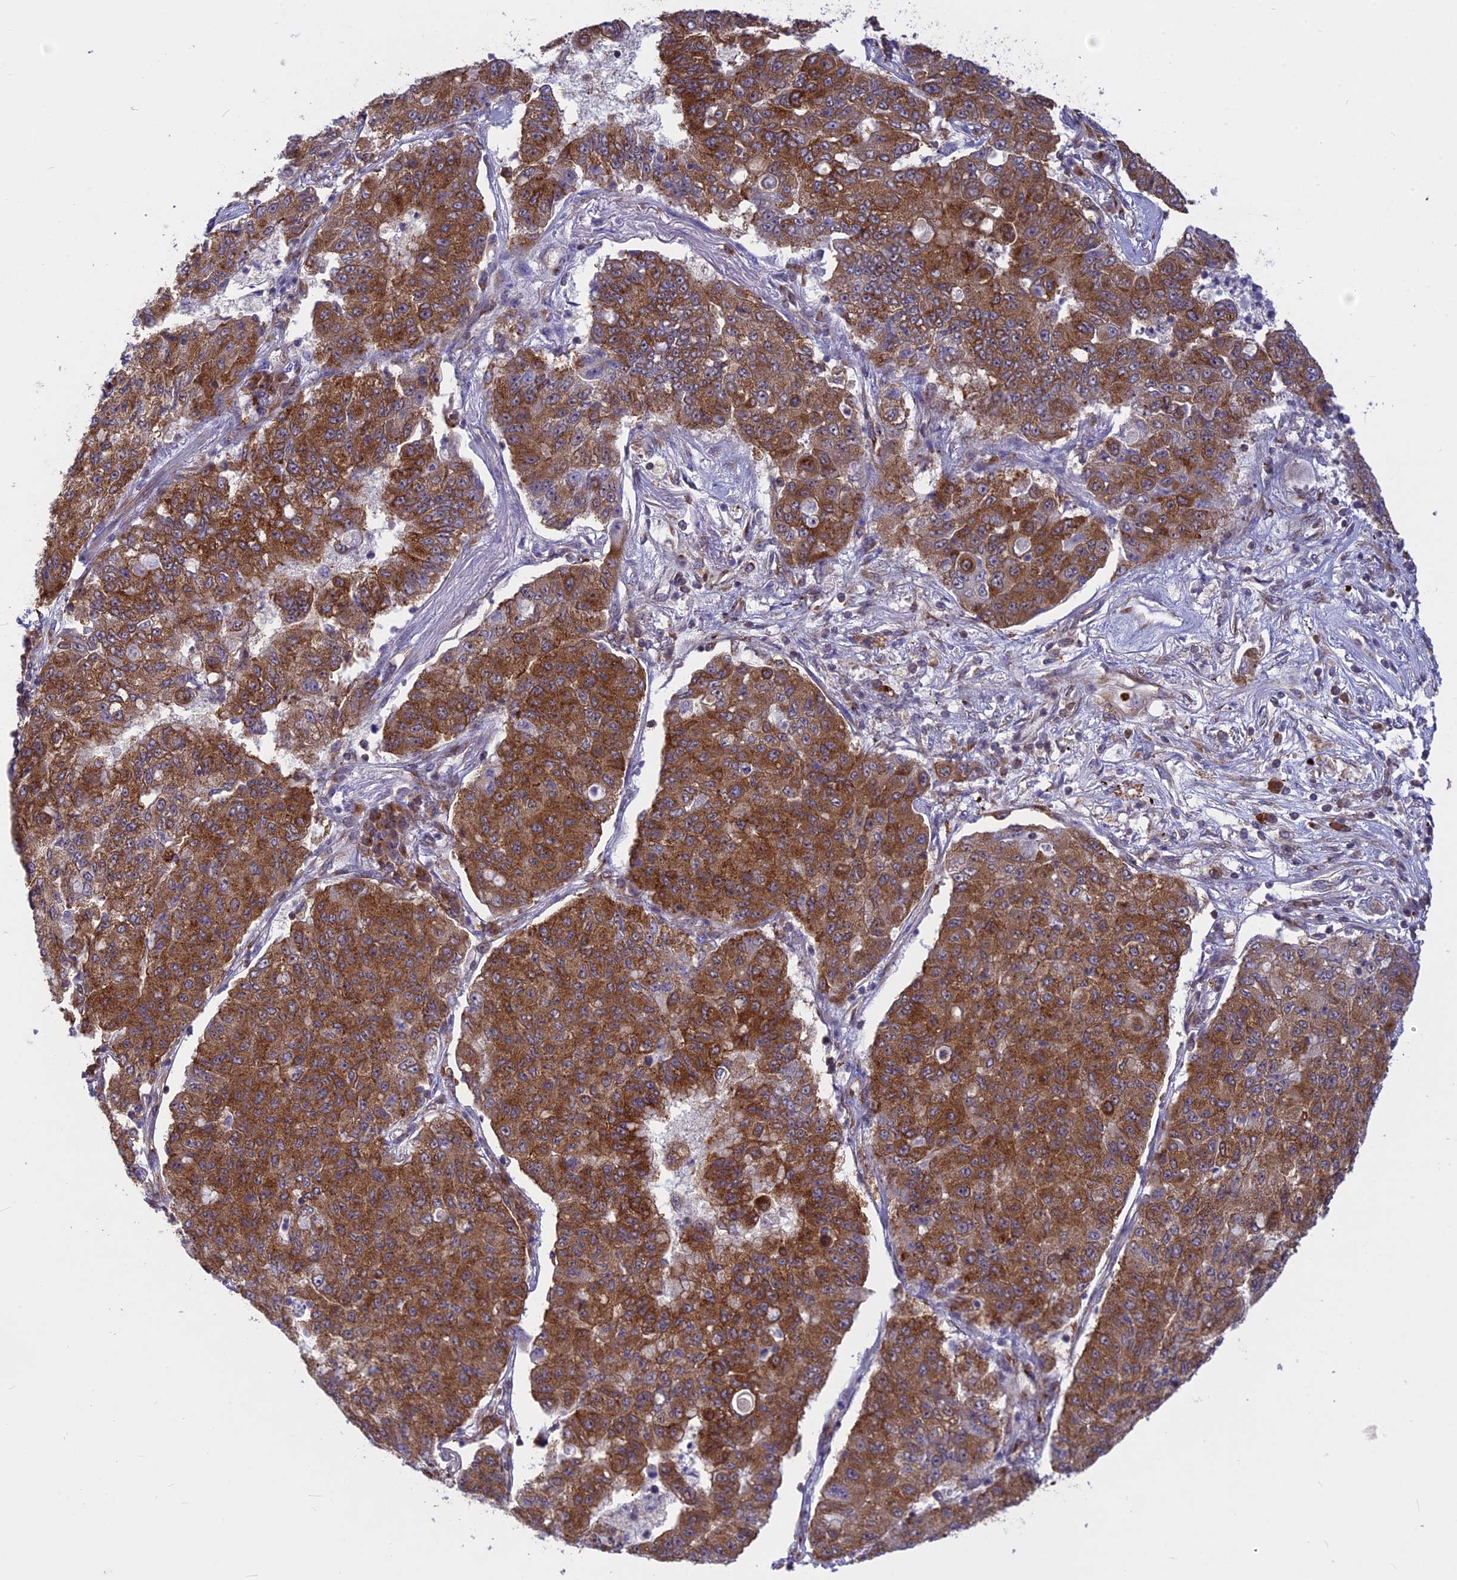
{"staining": {"intensity": "strong", "quantity": ">75%", "location": "cytoplasmic/membranous"}, "tissue": "lung cancer", "cell_type": "Tumor cells", "image_type": "cancer", "snomed": [{"axis": "morphology", "description": "Squamous cell carcinoma, NOS"}, {"axis": "topography", "description": "Lung"}], "caption": "Strong cytoplasmic/membranous expression is seen in about >75% of tumor cells in lung cancer.", "gene": "CLINT1", "patient": {"sex": "male", "age": 74}}